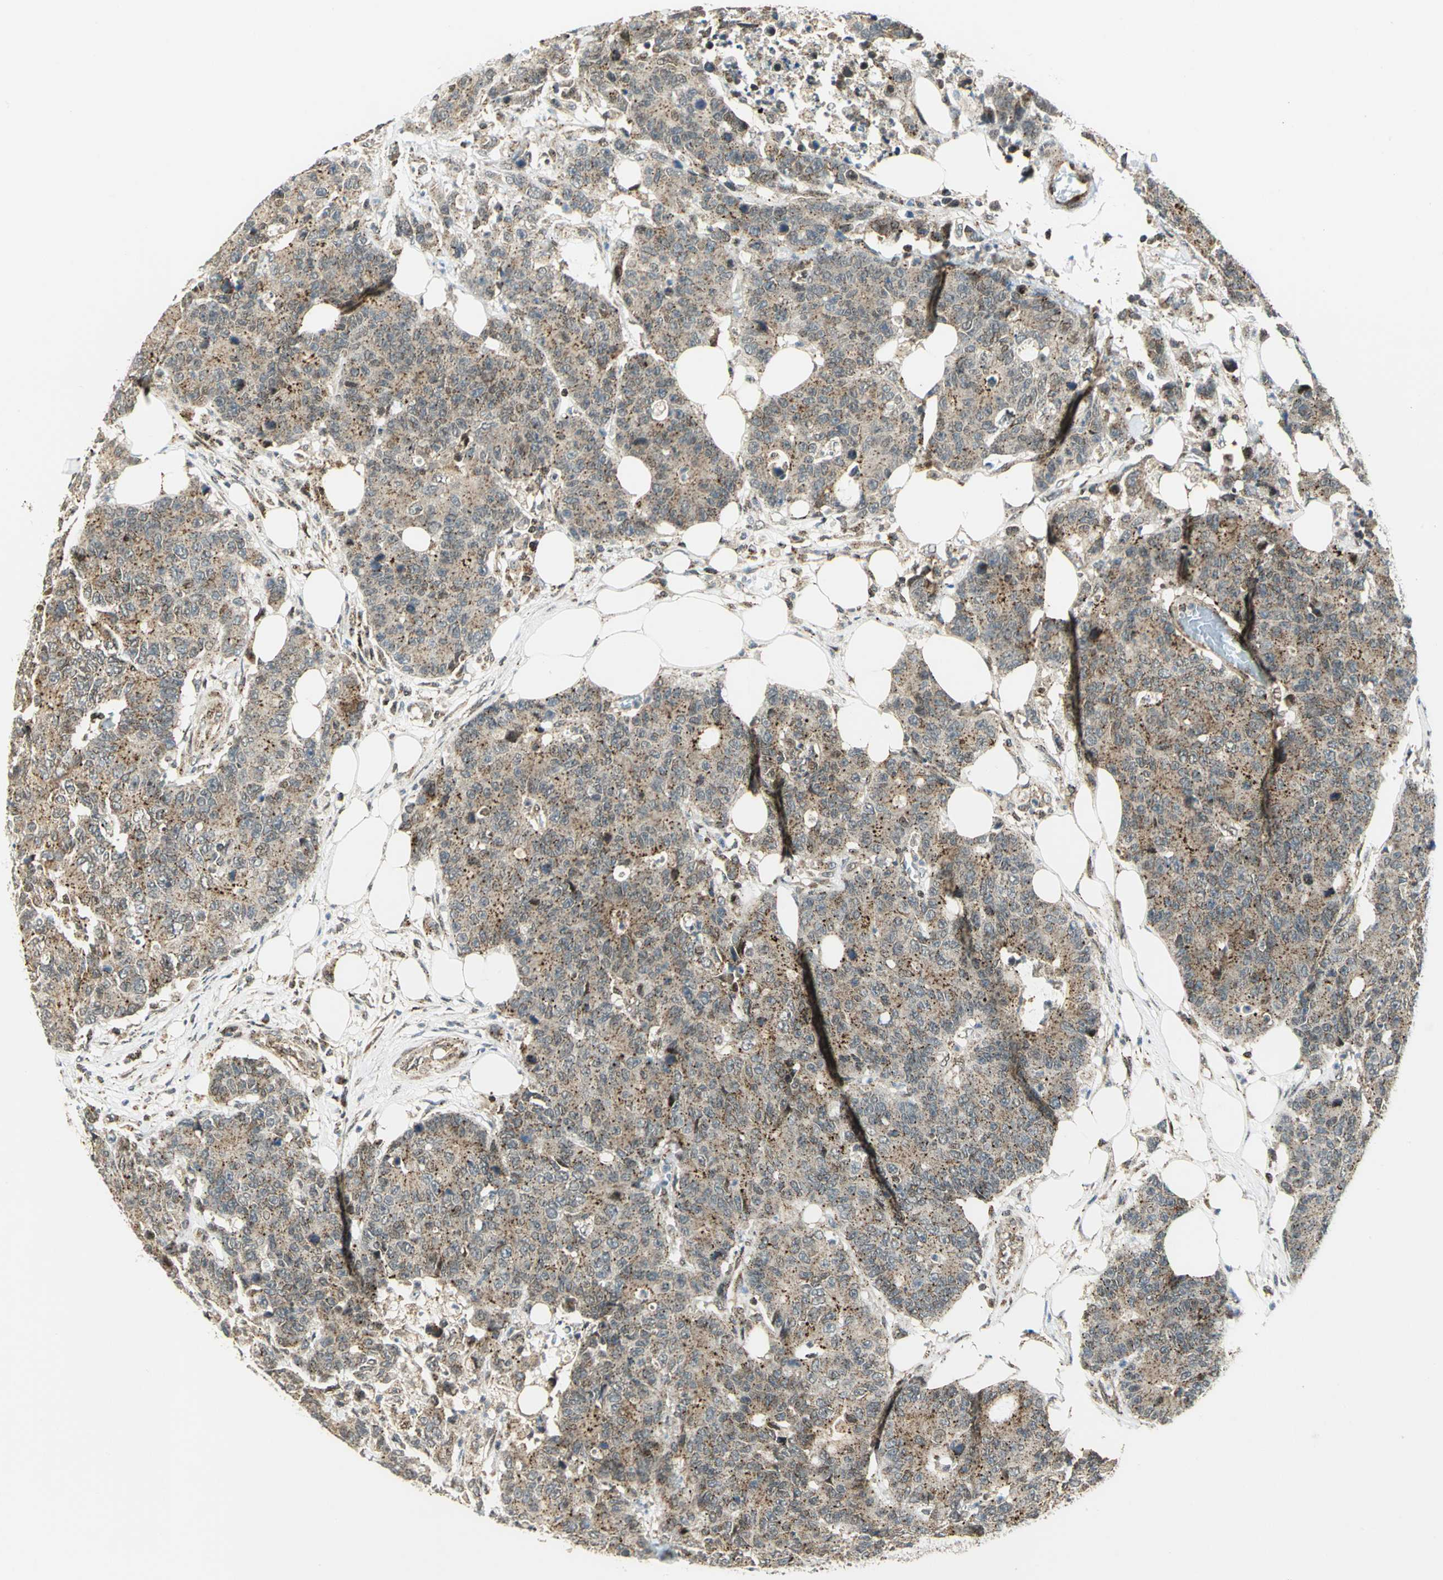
{"staining": {"intensity": "moderate", "quantity": ">75%", "location": "cytoplasmic/membranous"}, "tissue": "colorectal cancer", "cell_type": "Tumor cells", "image_type": "cancer", "snomed": [{"axis": "morphology", "description": "Adenocarcinoma, NOS"}, {"axis": "topography", "description": "Colon"}], "caption": "Colorectal cancer (adenocarcinoma) stained with a brown dye demonstrates moderate cytoplasmic/membranous positive positivity in approximately >75% of tumor cells.", "gene": "ATP6V1A", "patient": {"sex": "female", "age": 86}}